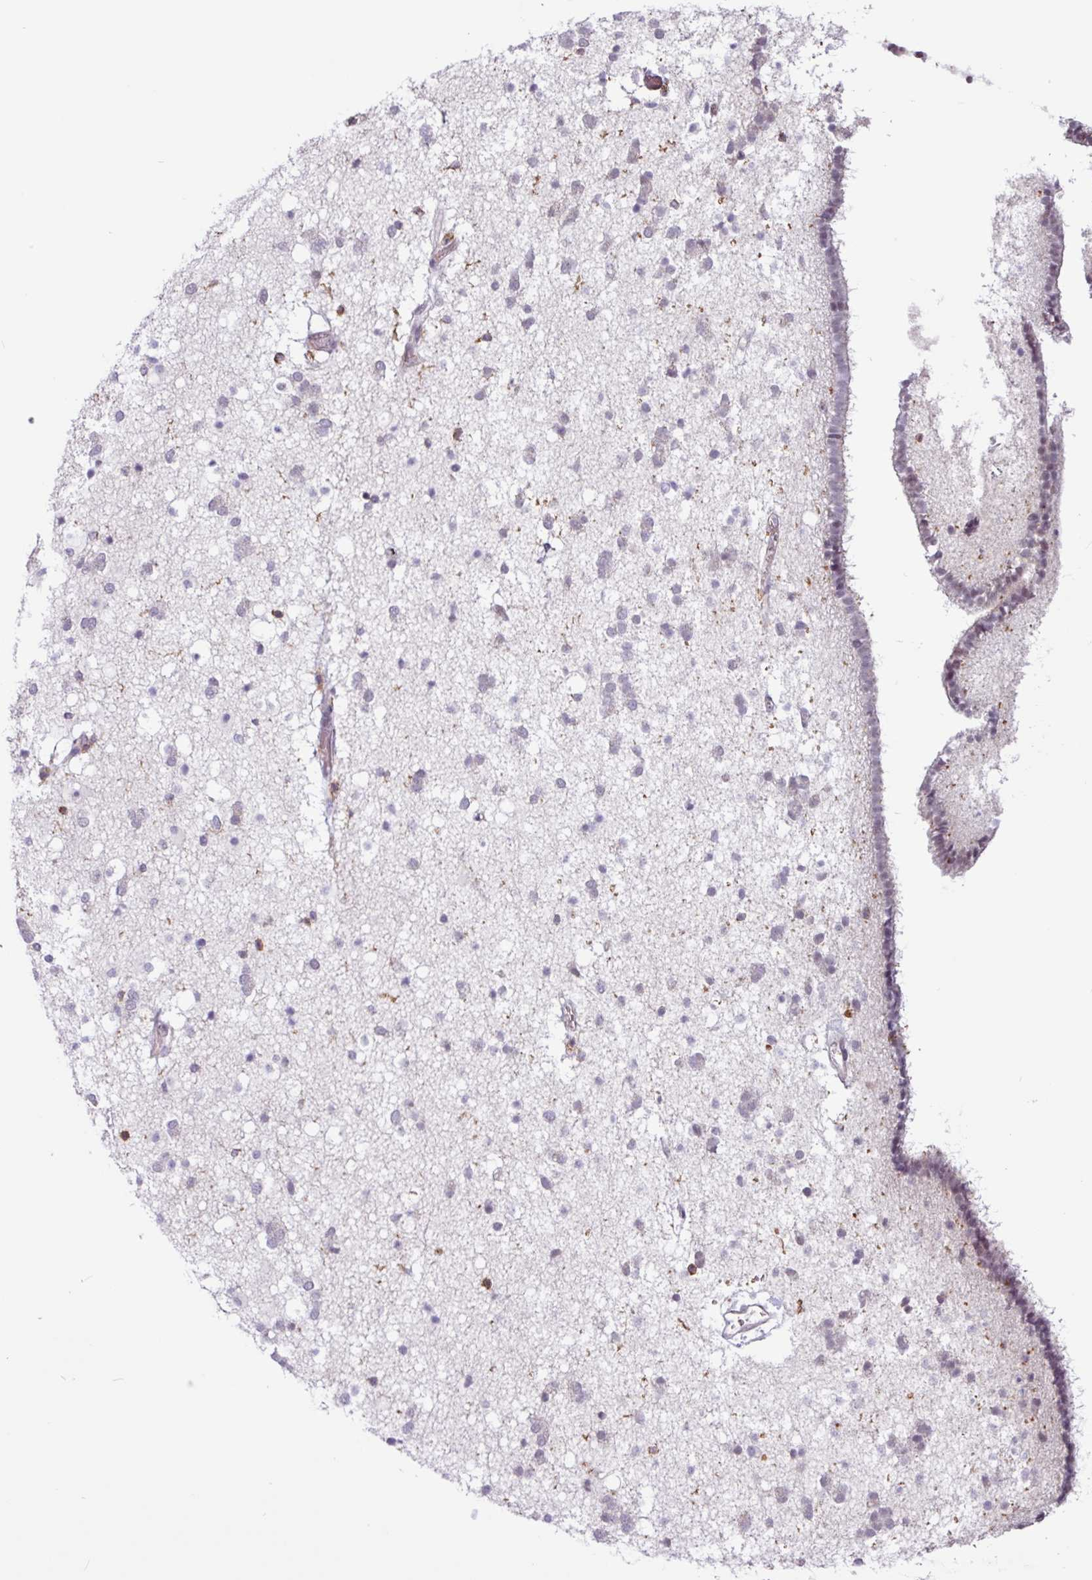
{"staining": {"intensity": "negative", "quantity": "none", "location": "none"}, "tissue": "caudate", "cell_type": "Glial cells", "image_type": "normal", "snomed": [{"axis": "morphology", "description": "Normal tissue, NOS"}, {"axis": "topography", "description": "Lateral ventricle wall"}], "caption": "The immunohistochemistry photomicrograph has no significant positivity in glial cells of caudate.", "gene": "ACTR3B", "patient": {"sex": "male", "age": 37}}